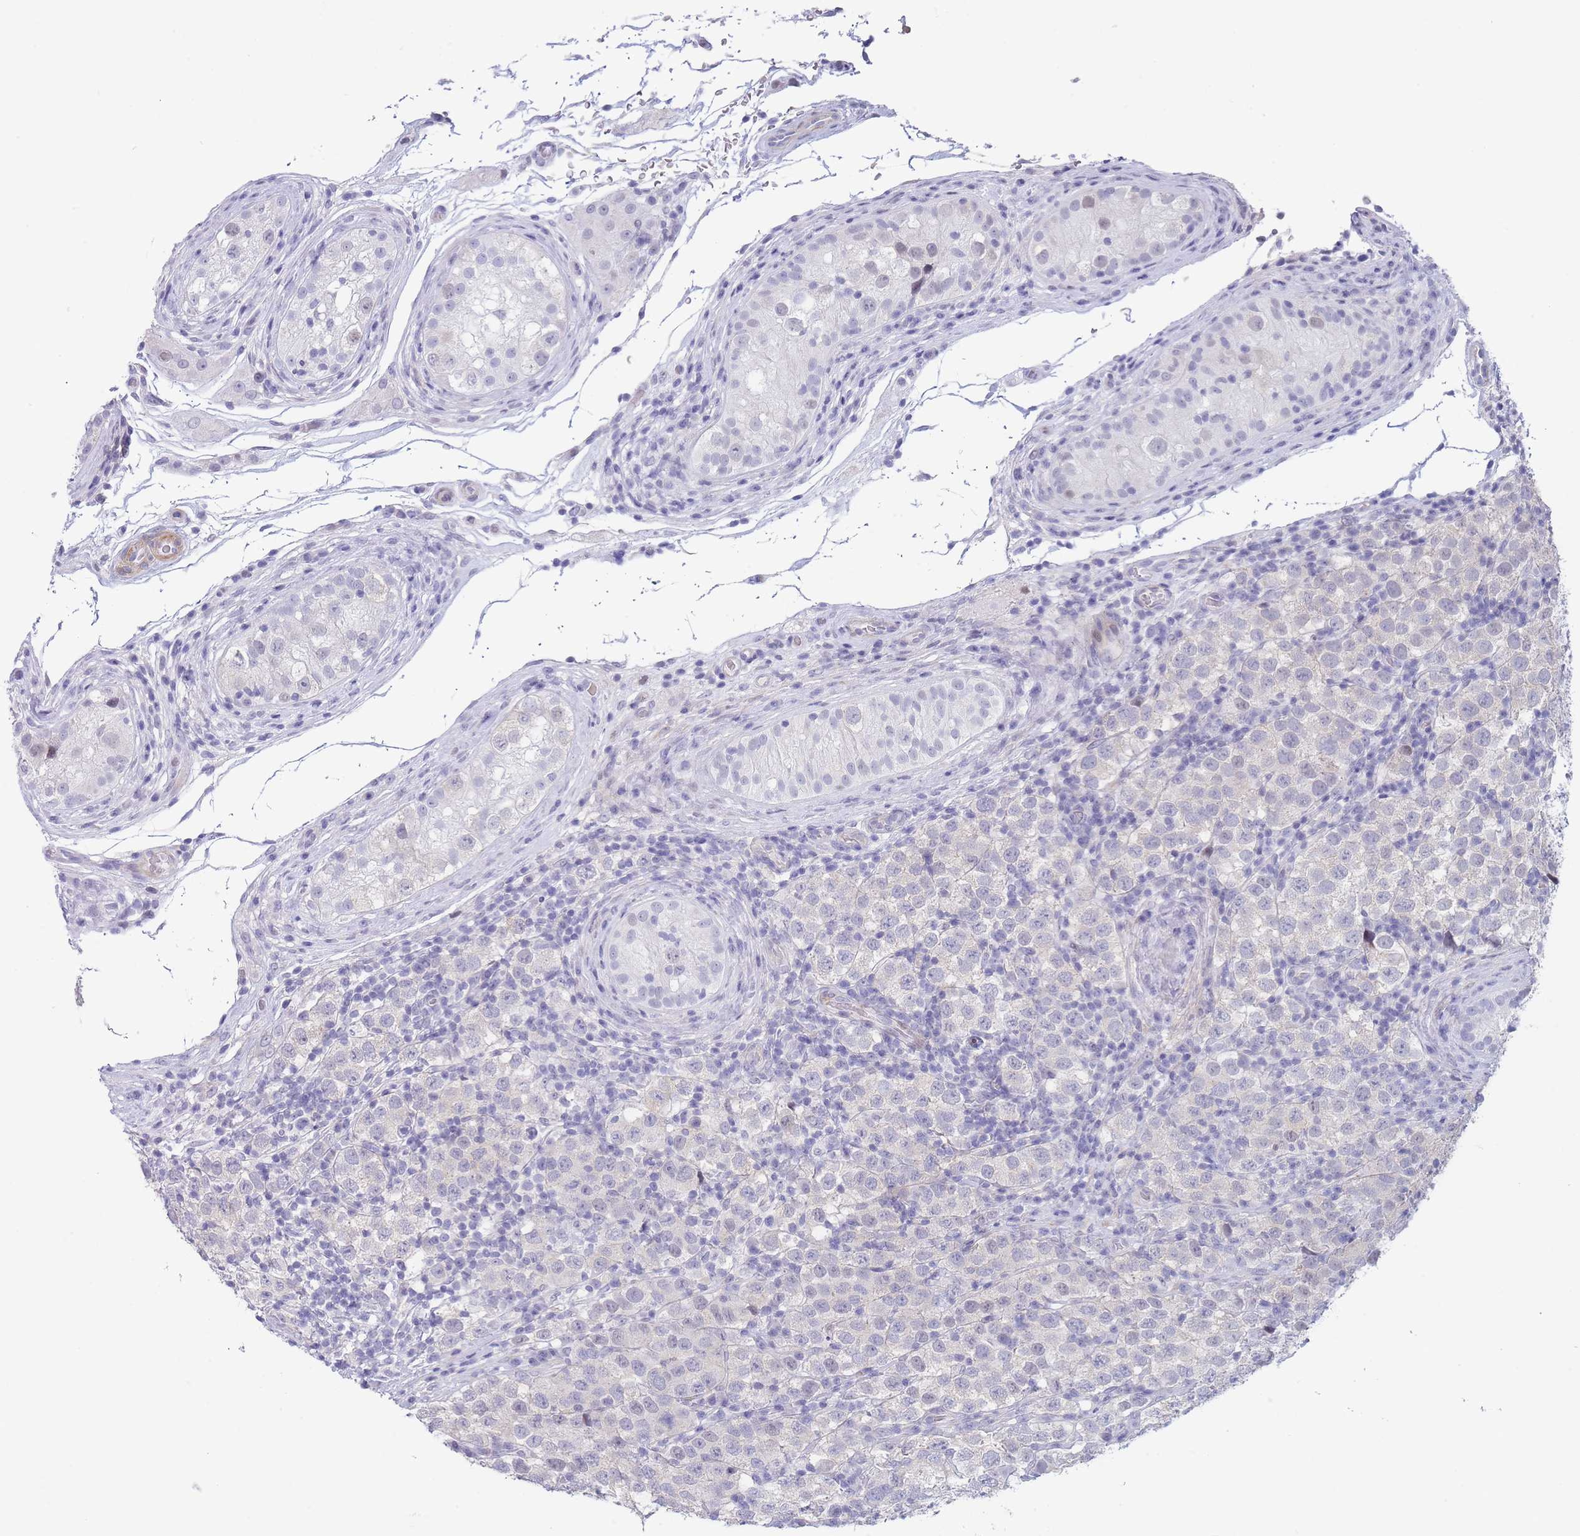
{"staining": {"intensity": "negative", "quantity": "none", "location": "none"}, "tissue": "testis cancer", "cell_type": "Tumor cells", "image_type": "cancer", "snomed": [{"axis": "morphology", "description": "Seminoma, NOS"}, {"axis": "topography", "description": "Testis"}], "caption": "Seminoma (testis) stained for a protein using immunohistochemistry shows no expression tumor cells.", "gene": "ASAP3", "patient": {"sex": "male", "age": 34}}